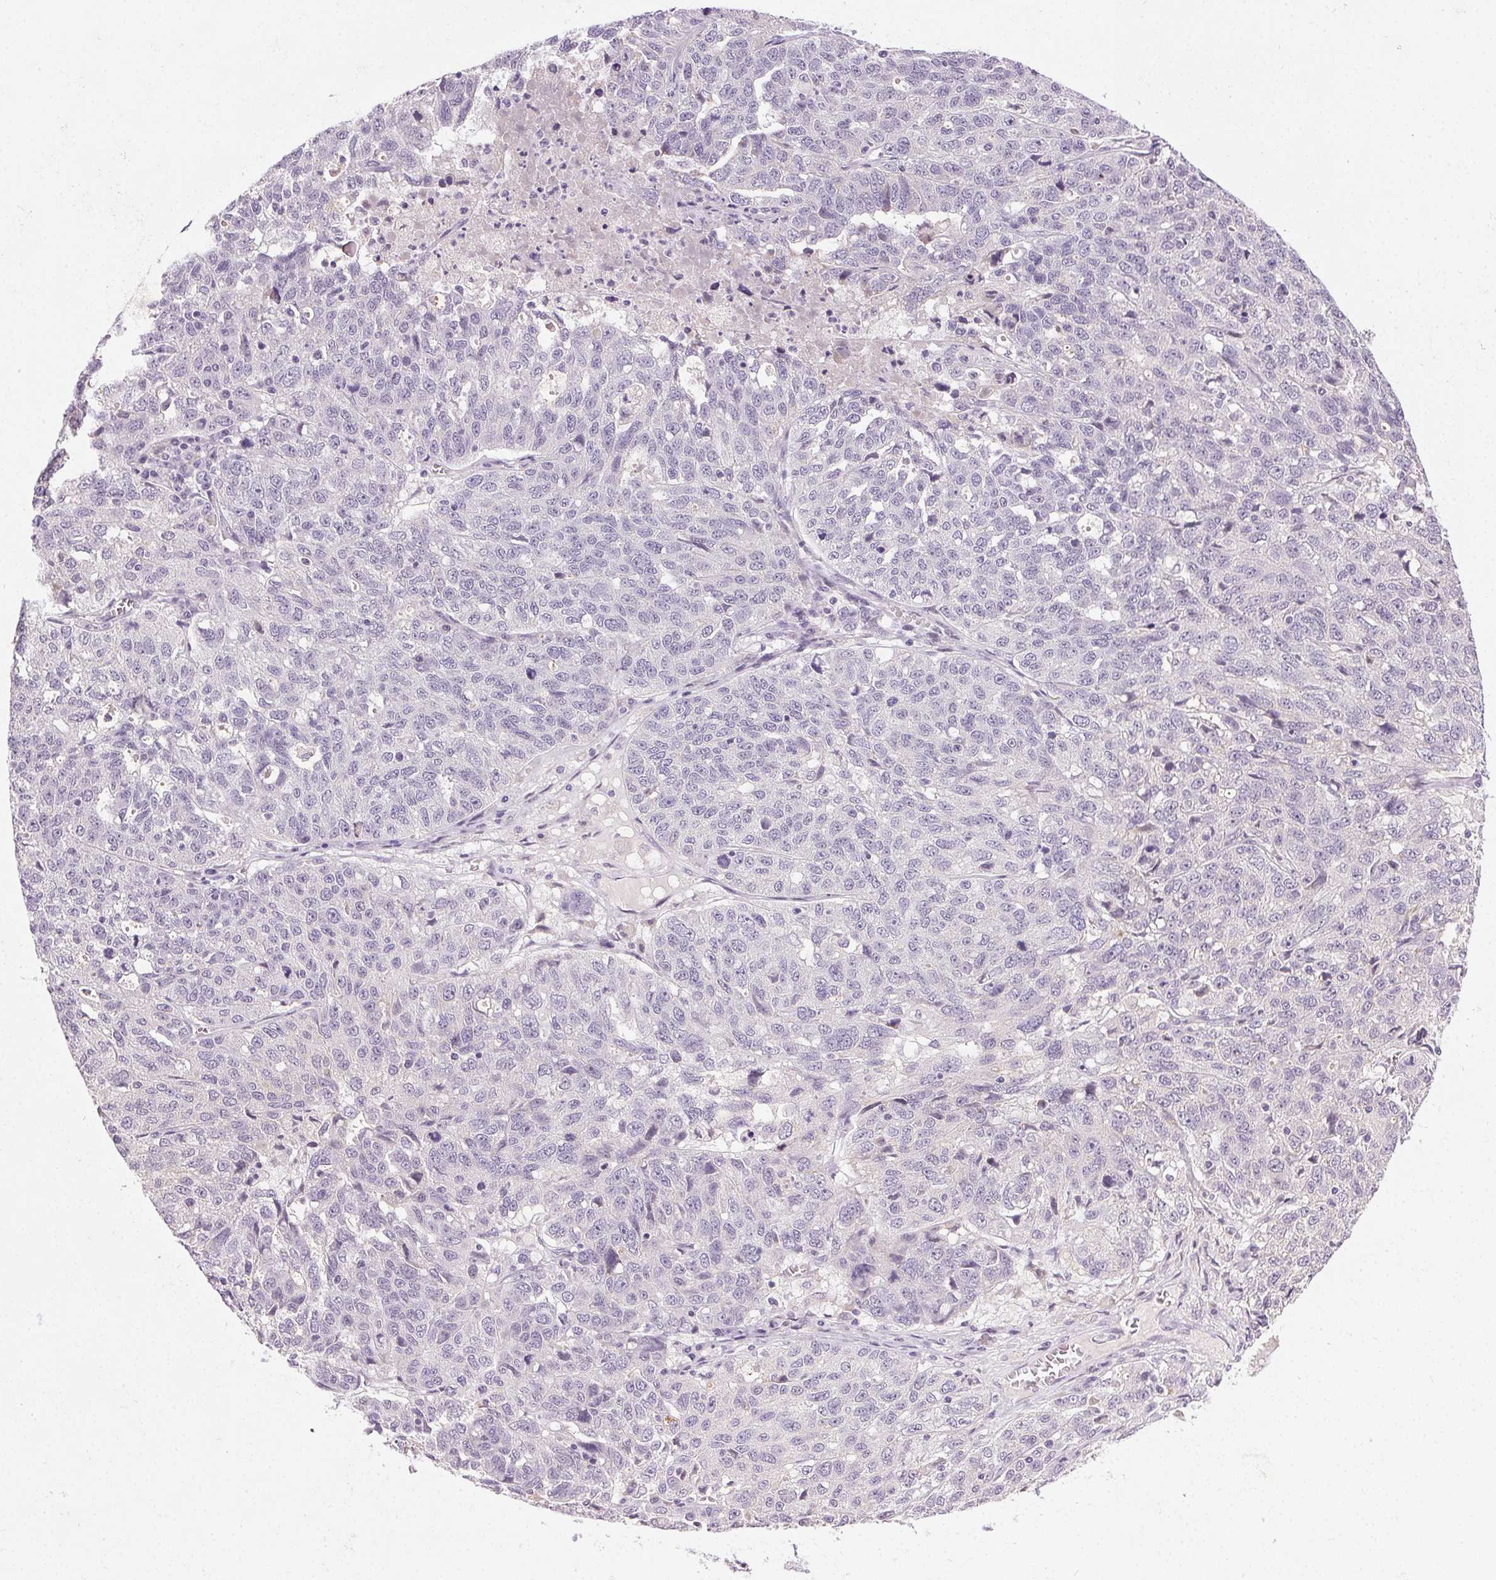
{"staining": {"intensity": "negative", "quantity": "none", "location": "none"}, "tissue": "ovarian cancer", "cell_type": "Tumor cells", "image_type": "cancer", "snomed": [{"axis": "morphology", "description": "Cystadenocarcinoma, serous, NOS"}, {"axis": "topography", "description": "Ovary"}], "caption": "DAB immunohistochemical staining of human ovarian cancer (serous cystadenocarcinoma) exhibits no significant positivity in tumor cells.", "gene": "FAM168A", "patient": {"sex": "female", "age": 71}}